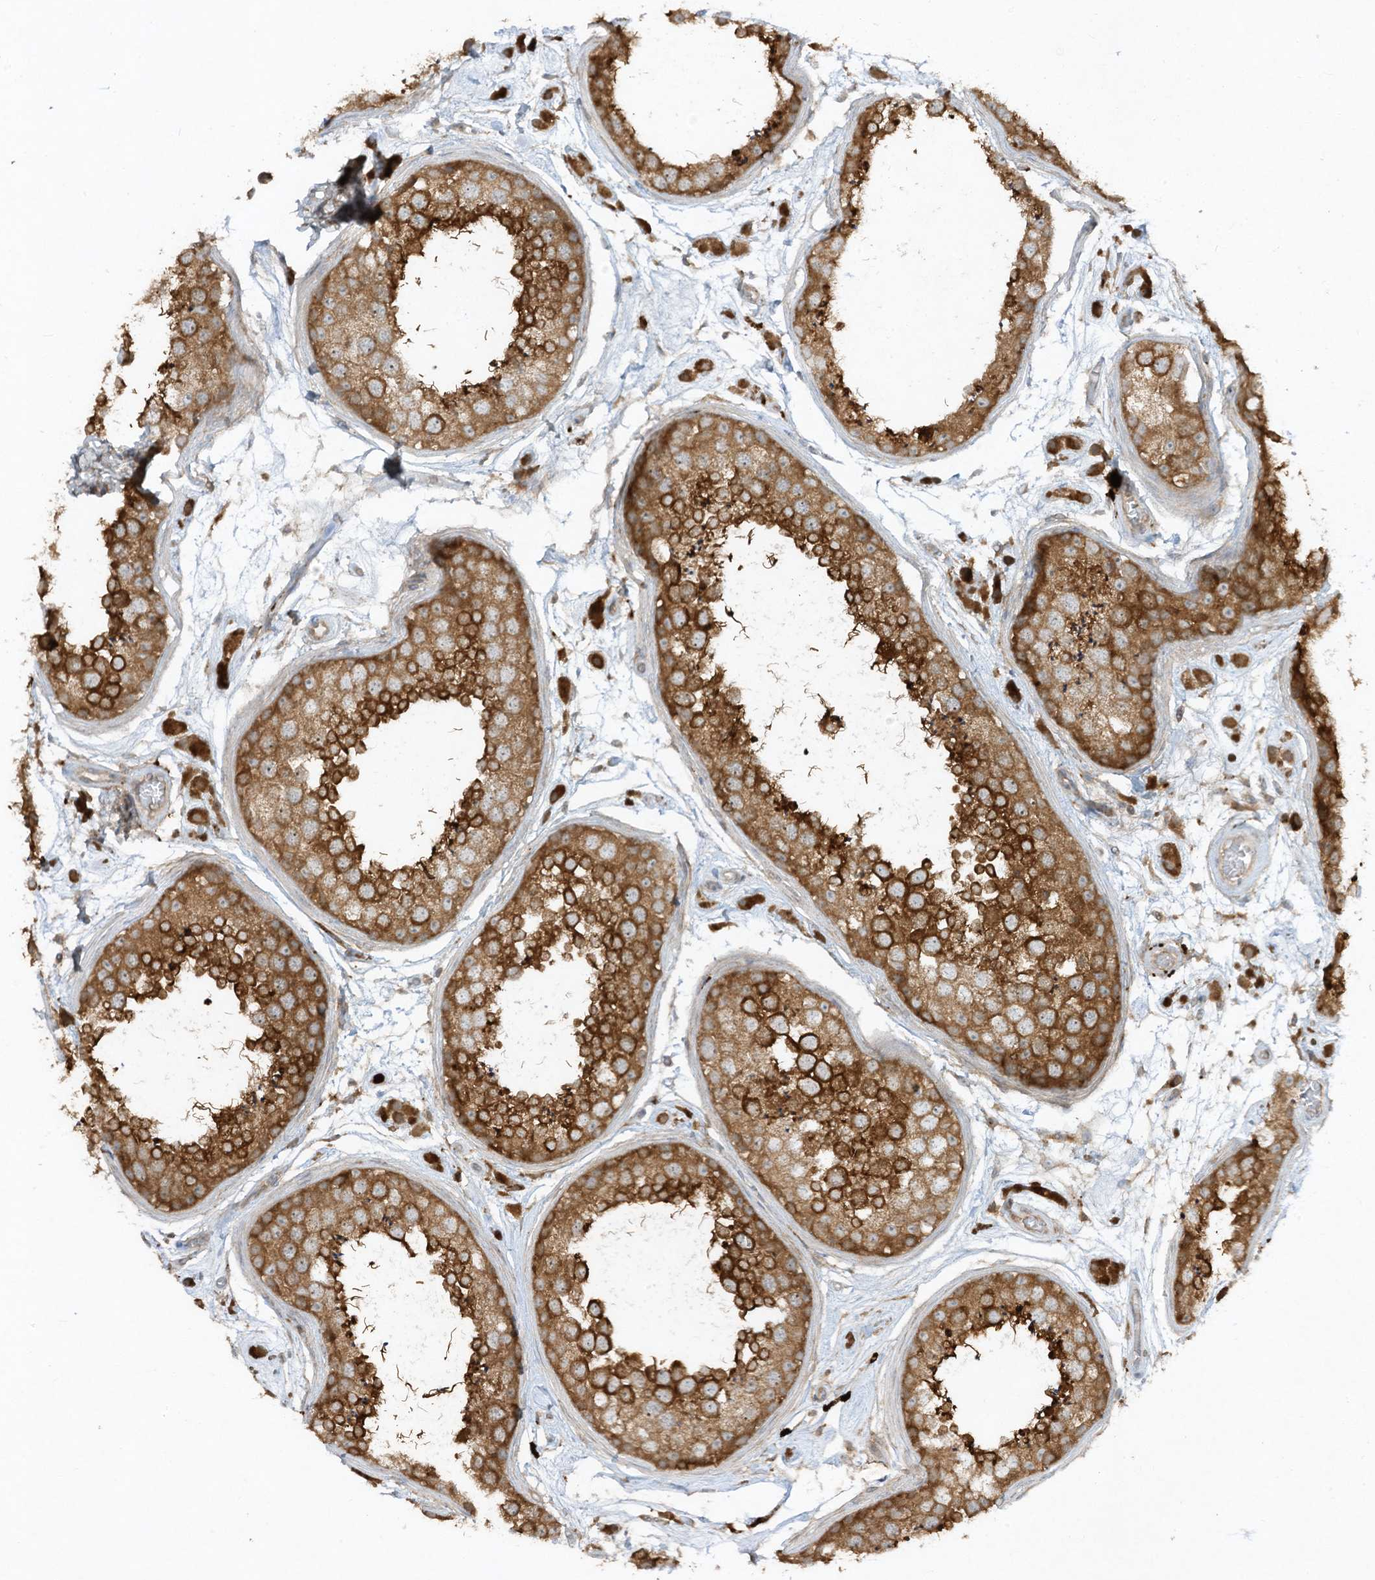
{"staining": {"intensity": "strong", "quantity": ">75%", "location": "cytoplasmic/membranous"}, "tissue": "testis", "cell_type": "Cells in seminiferous ducts", "image_type": "normal", "snomed": [{"axis": "morphology", "description": "Normal tissue, NOS"}, {"axis": "topography", "description": "Testis"}], "caption": "Testis stained with a brown dye shows strong cytoplasmic/membranous positive staining in about >75% of cells in seminiferous ducts.", "gene": "LDAH", "patient": {"sex": "male", "age": 25}}